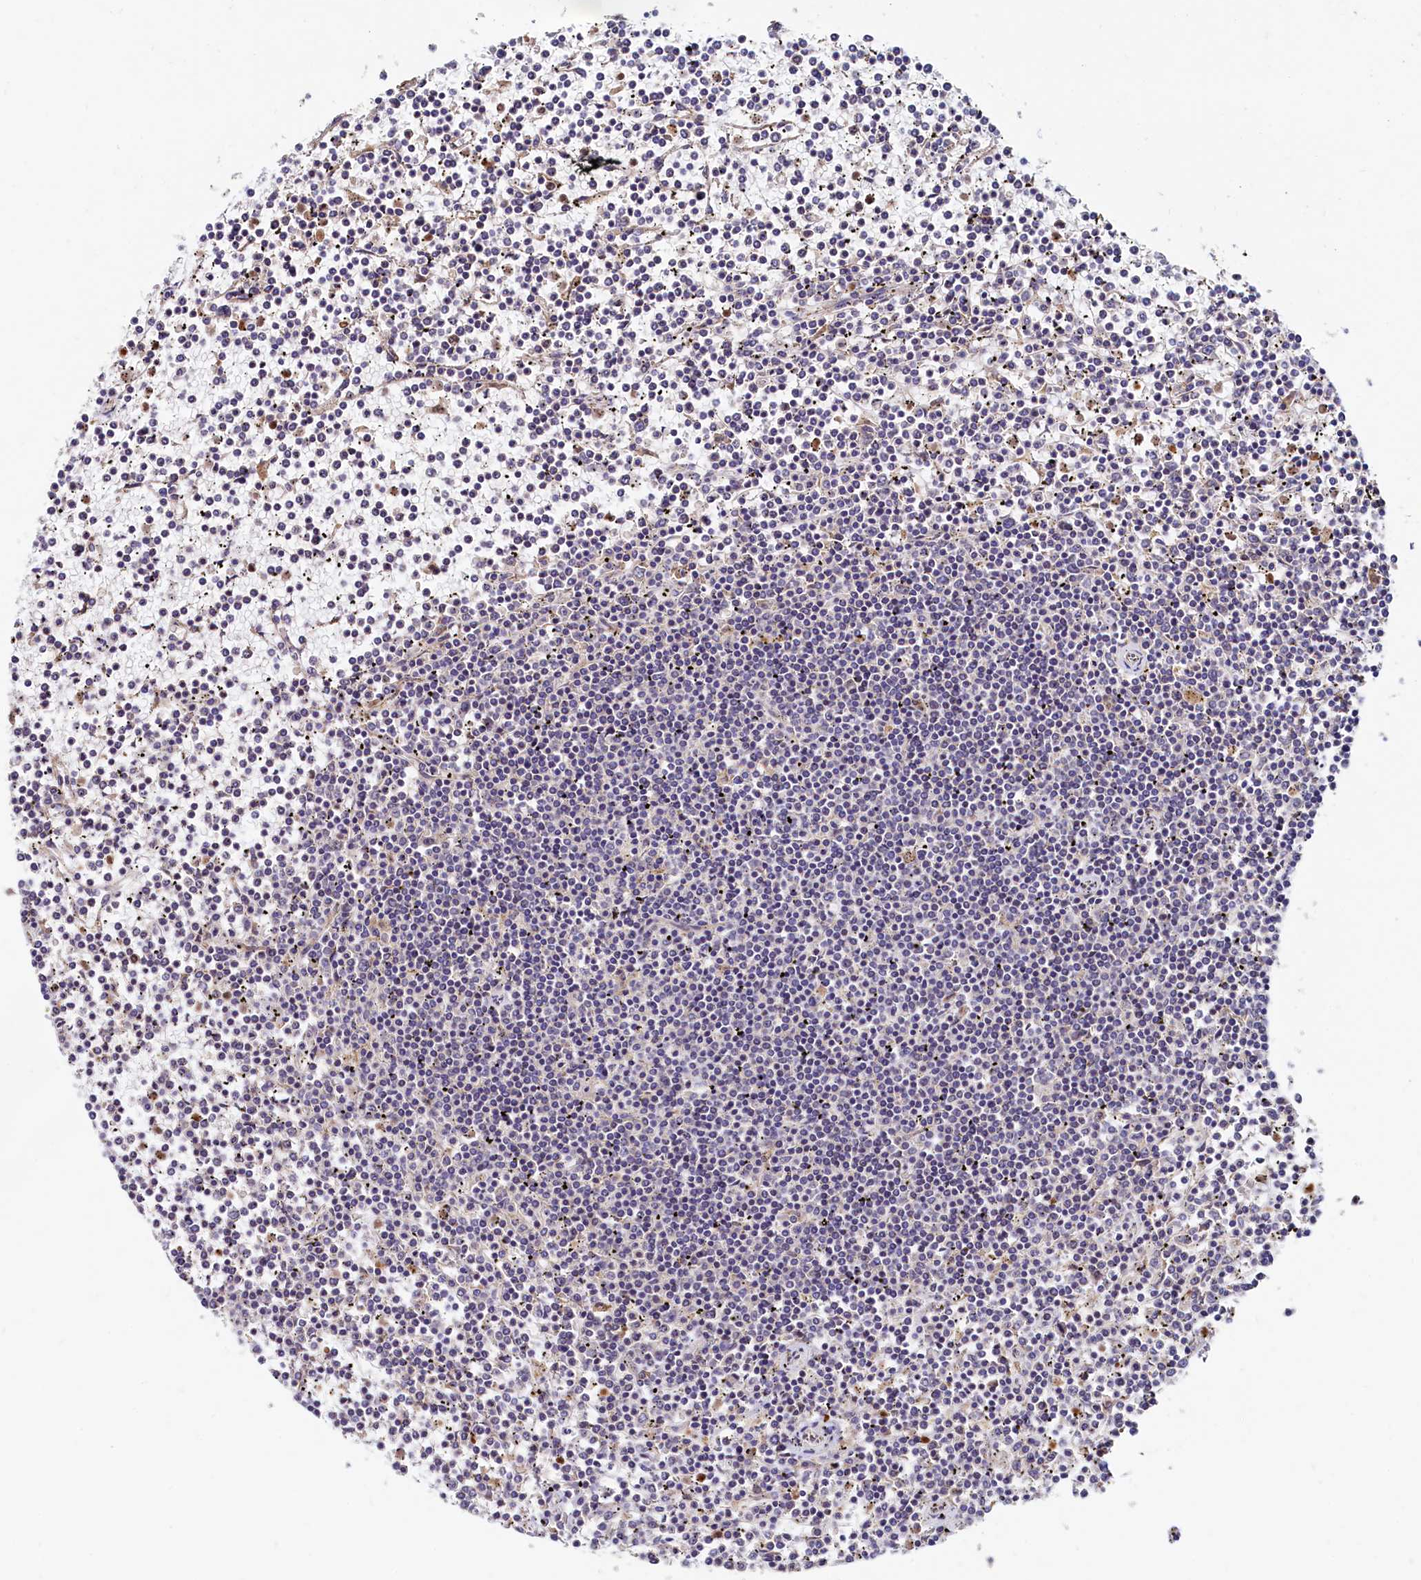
{"staining": {"intensity": "negative", "quantity": "none", "location": "none"}, "tissue": "lymphoma", "cell_type": "Tumor cells", "image_type": "cancer", "snomed": [{"axis": "morphology", "description": "Malignant lymphoma, non-Hodgkin's type, Low grade"}, {"axis": "topography", "description": "Spleen"}], "caption": "Immunohistochemical staining of human malignant lymphoma, non-Hodgkin's type (low-grade) exhibits no significant staining in tumor cells.", "gene": "RGS7BP", "patient": {"sex": "female", "age": 19}}